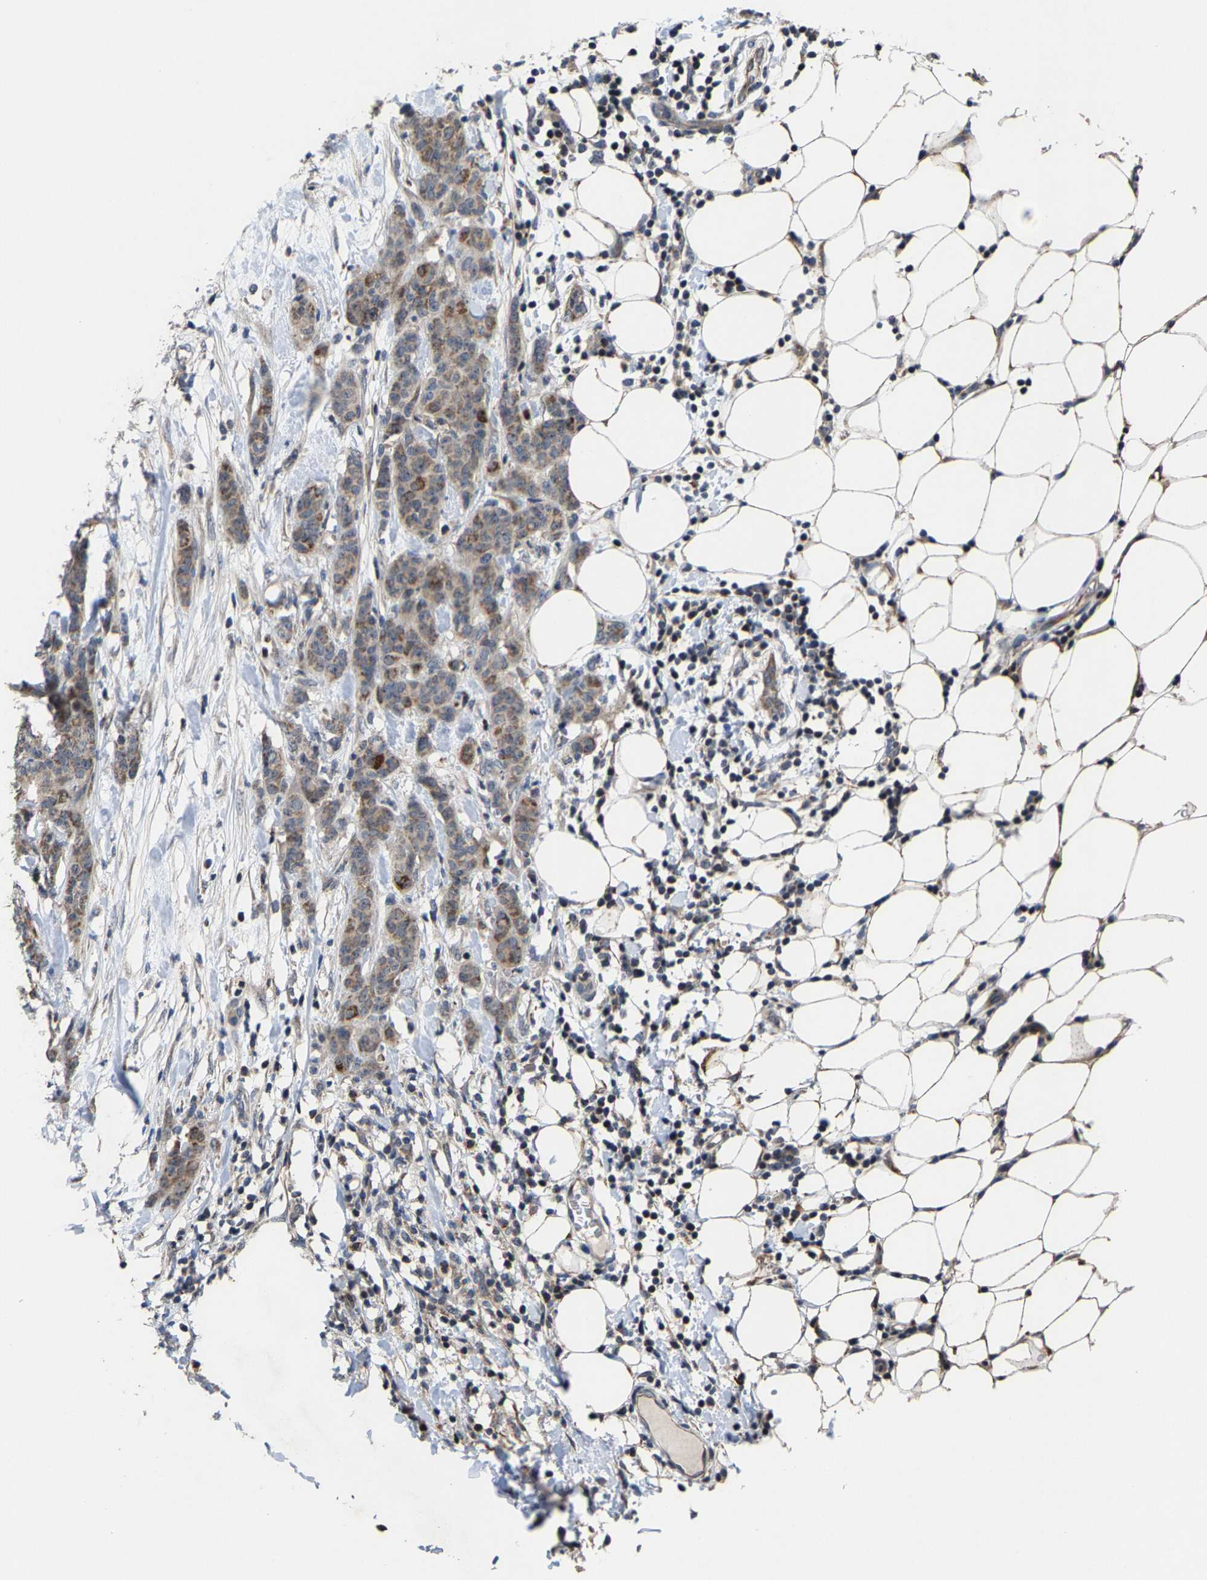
{"staining": {"intensity": "weak", "quantity": ">75%", "location": "cytoplasmic/membranous"}, "tissue": "breast cancer", "cell_type": "Tumor cells", "image_type": "cancer", "snomed": [{"axis": "morphology", "description": "Normal tissue, NOS"}, {"axis": "morphology", "description": "Duct carcinoma"}, {"axis": "topography", "description": "Breast"}], "caption": "Protein expression analysis of human breast intraductal carcinoma reveals weak cytoplasmic/membranous positivity in about >75% of tumor cells.", "gene": "TDRKH", "patient": {"sex": "female", "age": 40}}